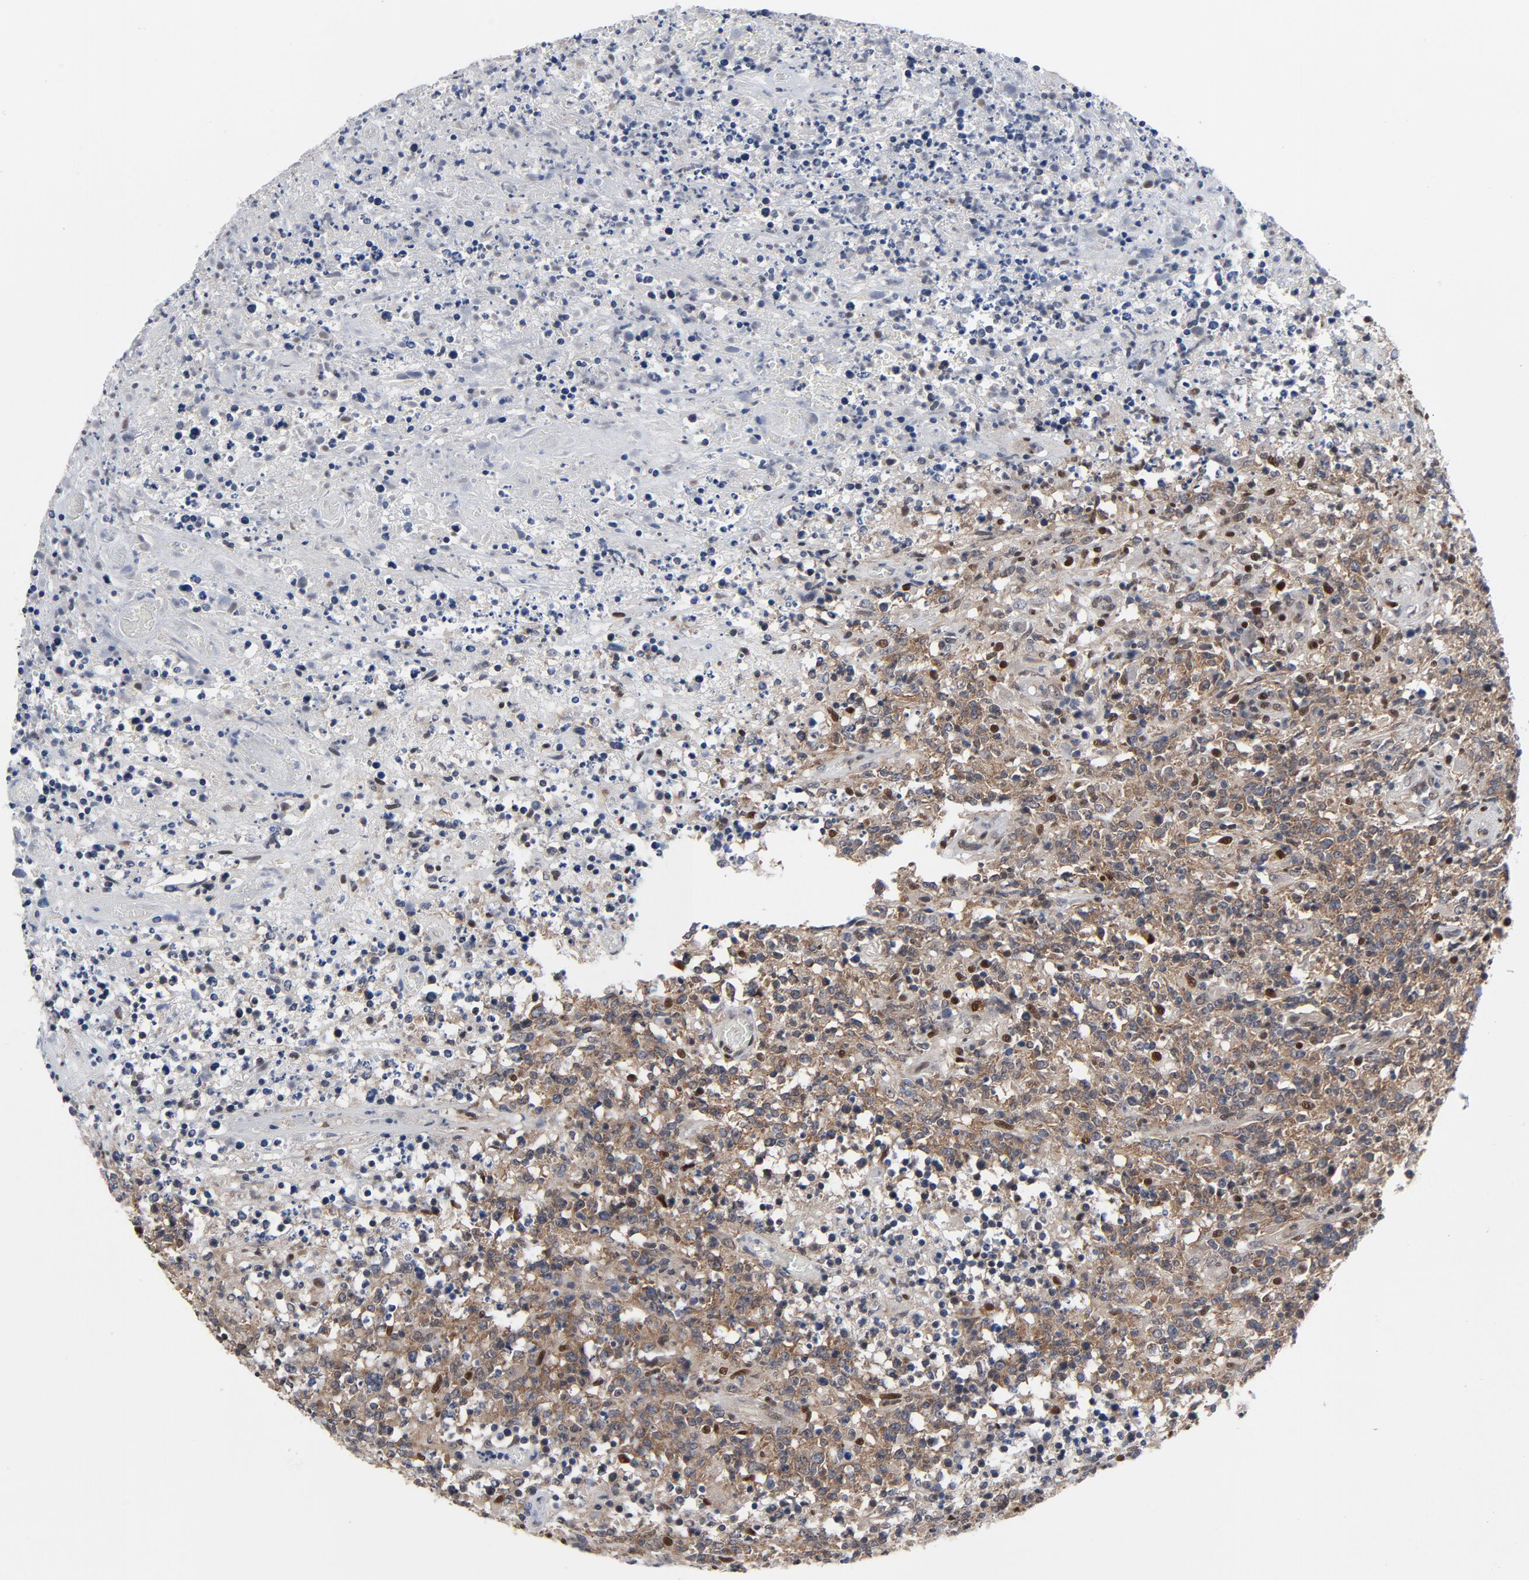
{"staining": {"intensity": "weak", "quantity": "25%-75%", "location": "cytoplasmic/membranous"}, "tissue": "lymphoma", "cell_type": "Tumor cells", "image_type": "cancer", "snomed": [{"axis": "morphology", "description": "Malignant lymphoma, non-Hodgkin's type, High grade"}, {"axis": "topography", "description": "Lymph node"}], "caption": "Tumor cells exhibit weak cytoplasmic/membranous expression in about 25%-75% of cells in malignant lymphoma, non-Hodgkin's type (high-grade). Immunohistochemistry stains the protein in brown and the nuclei are stained blue.", "gene": "NFKB1", "patient": {"sex": "female", "age": 84}}